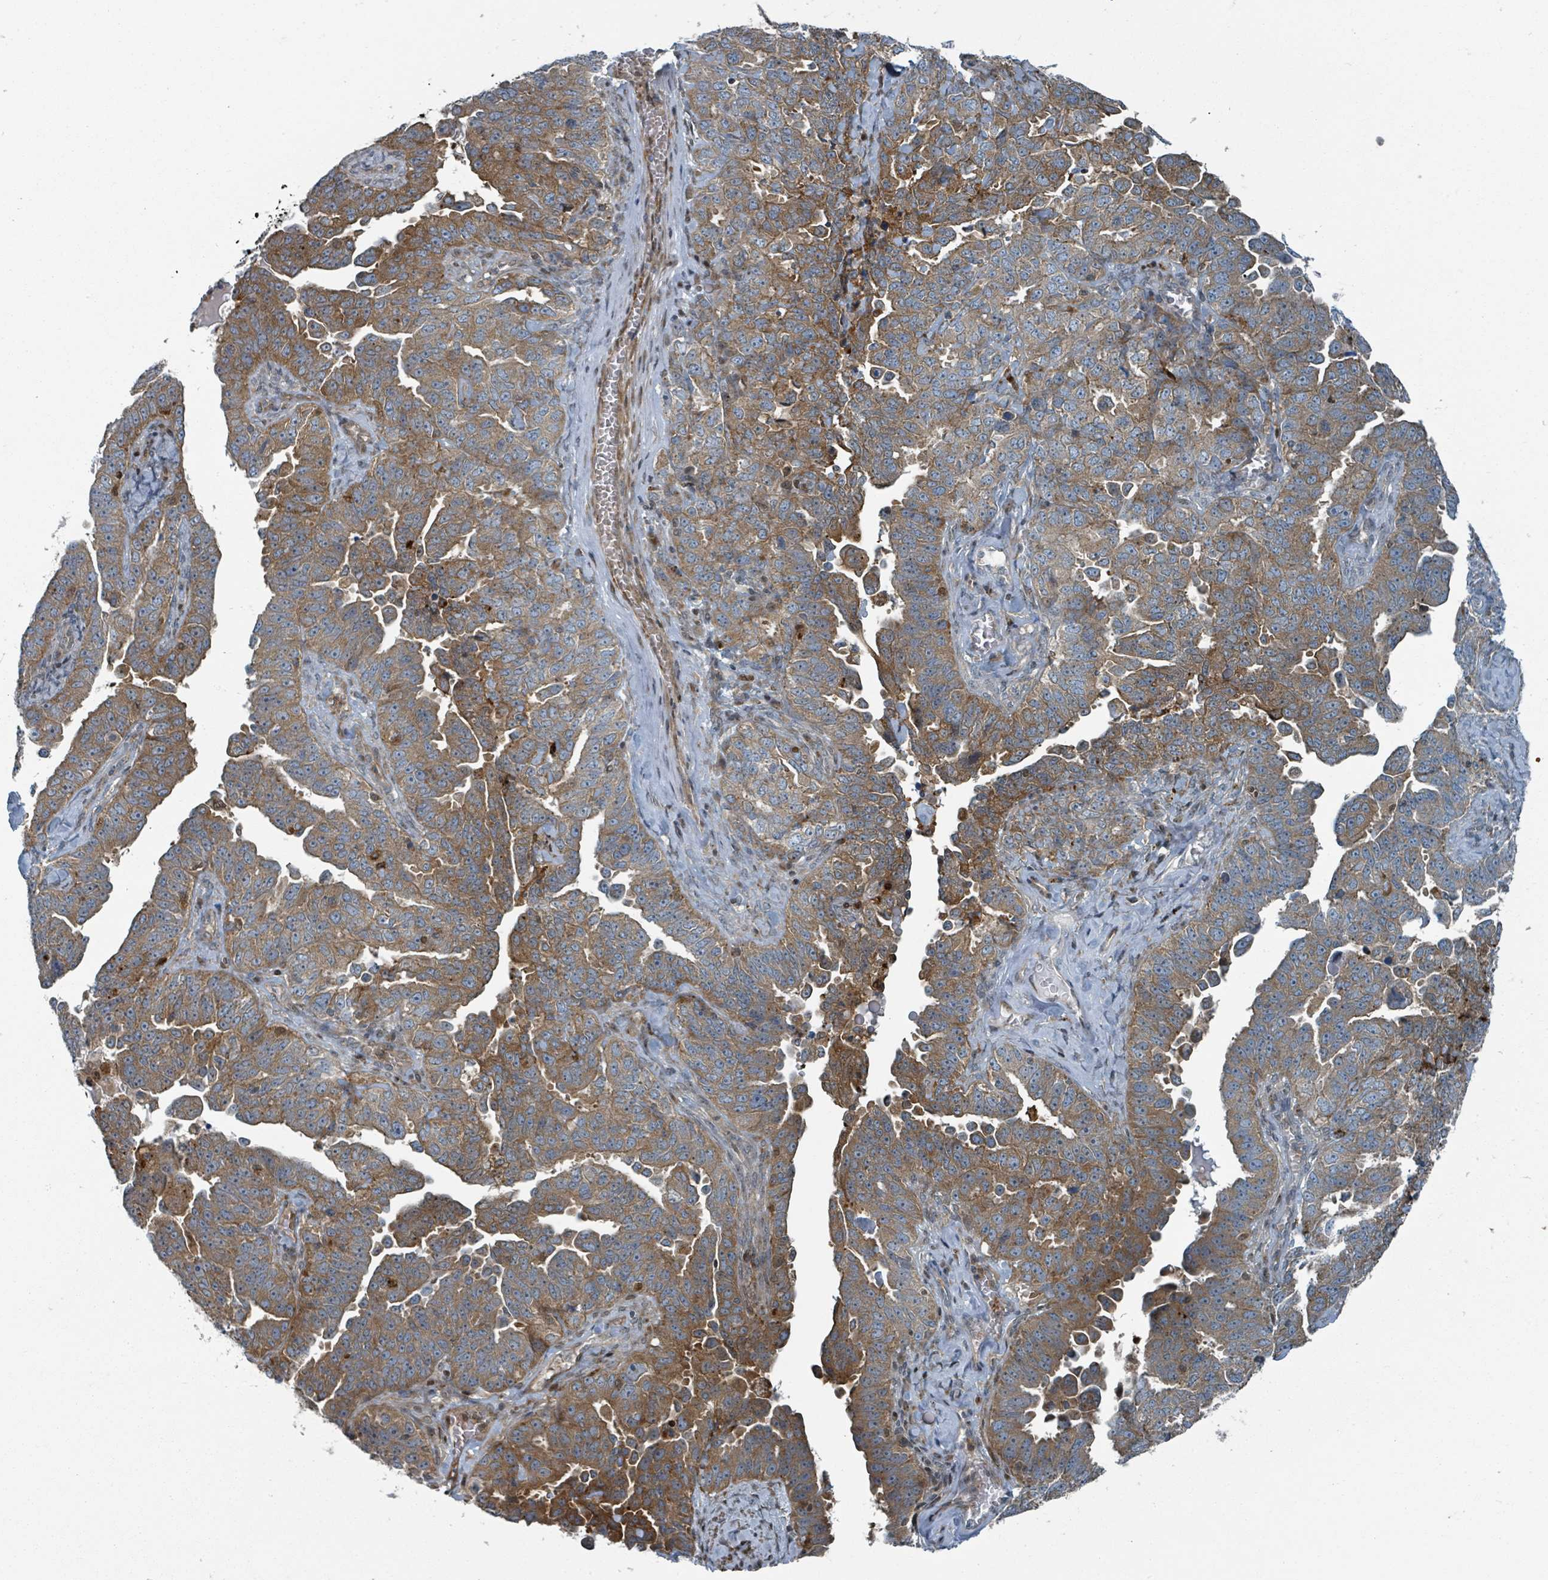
{"staining": {"intensity": "moderate", "quantity": ">75%", "location": "cytoplasmic/membranous"}, "tissue": "ovarian cancer", "cell_type": "Tumor cells", "image_type": "cancer", "snomed": [{"axis": "morphology", "description": "Carcinoma, endometroid"}, {"axis": "topography", "description": "Ovary"}], "caption": "Ovarian cancer (endometroid carcinoma) stained for a protein demonstrates moderate cytoplasmic/membranous positivity in tumor cells.", "gene": "RHPN2", "patient": {"sex": "female", "age": 62}}